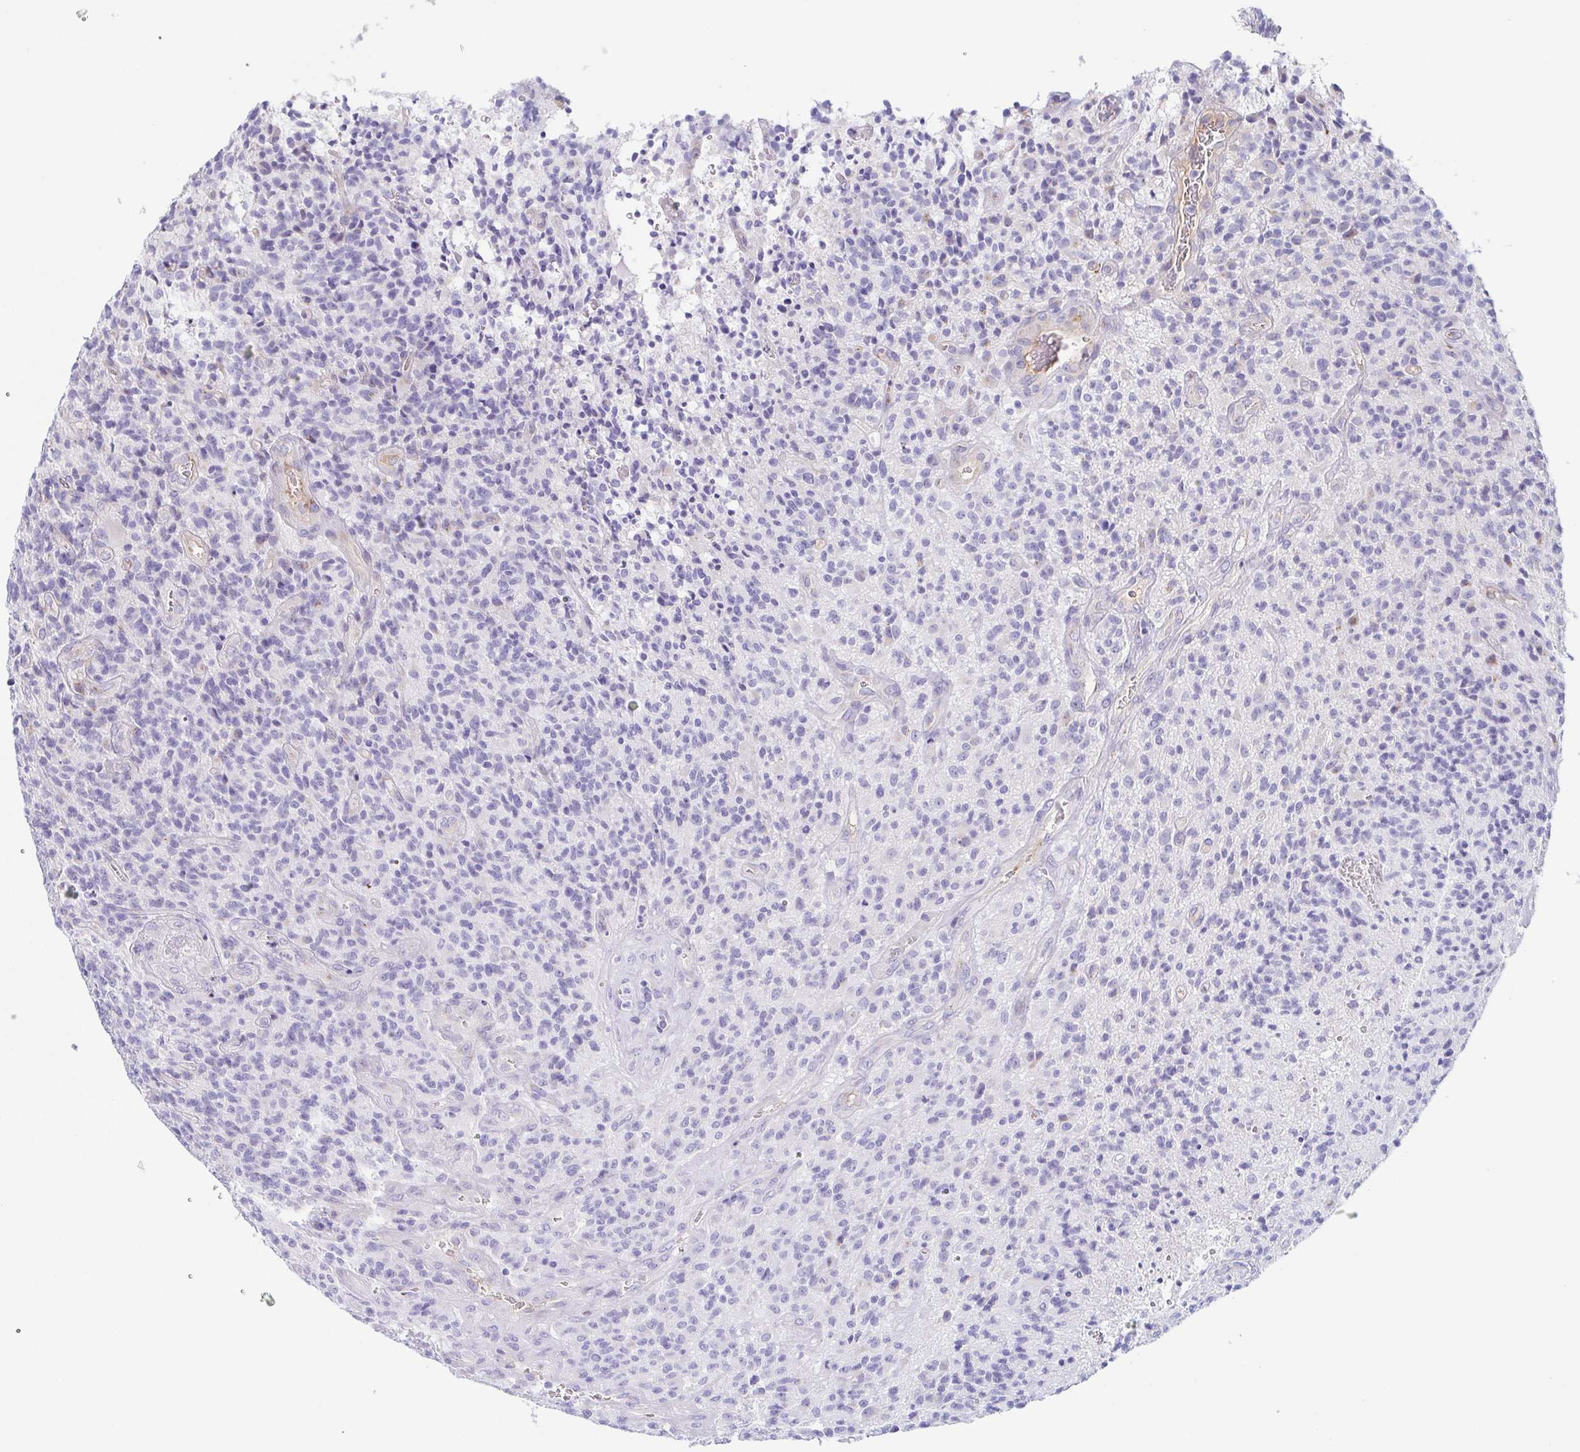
{"staining": {"intensity": "negative", "quantity": "none", "location": "none"}, "tissue": "glioma", "cell_type": "Tumor cells", "image_type": "cancer", "snomed": [{"axis": "morphology", "description": "Glioma, malignant, High grade"}, {"axis": "topography", "description": "Brain"}], "caption": "Immunohistochemistry photomicrograph of human glioma stained for a protein (brown), which exhibits no expression in tumor cells. Nuclei are stained in blue.", "gene": "LDLRAD1", "patient": {"sex": "male", "age": 76}}